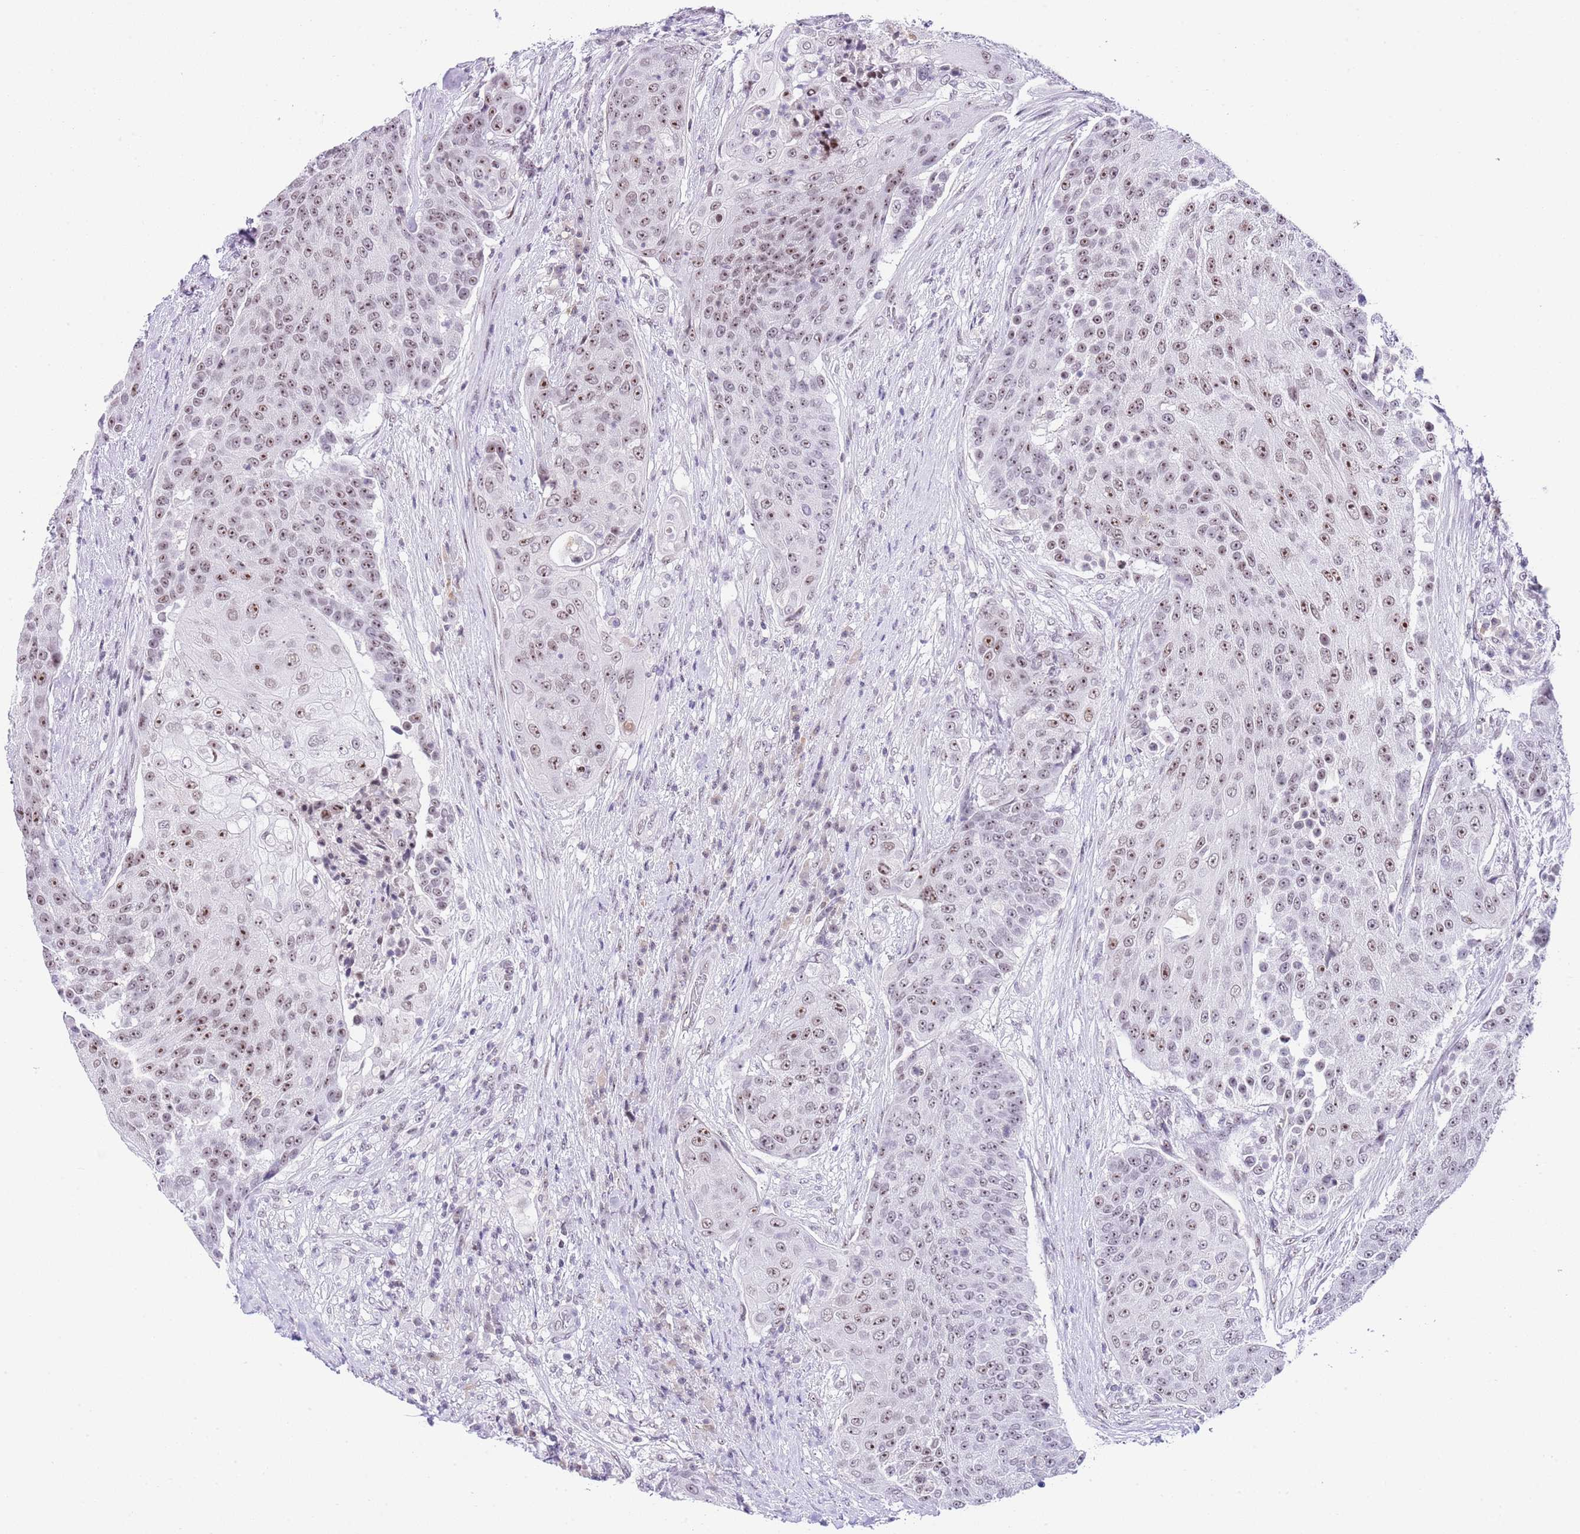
{"staining": {"intensity": "moderate", "quantity": ">75%", "location": "nuclear"}, "tissue": "urothelial cancer", "cell_type": "Tumor cells", "image_type": "cancer", "snomed": [{"axis": "morphology", "description": "Urothelial carcinoma, High grade"}, {"axis": "topography", "description": "Urinary bladder"}], "caption": "The histopathology image displays a brown stain indicating the presence of a protein in the nuclear of tumor cells in urothelial cancer.", "gene": "NOP56", "patient": {"sex": "female", "age": 63}}